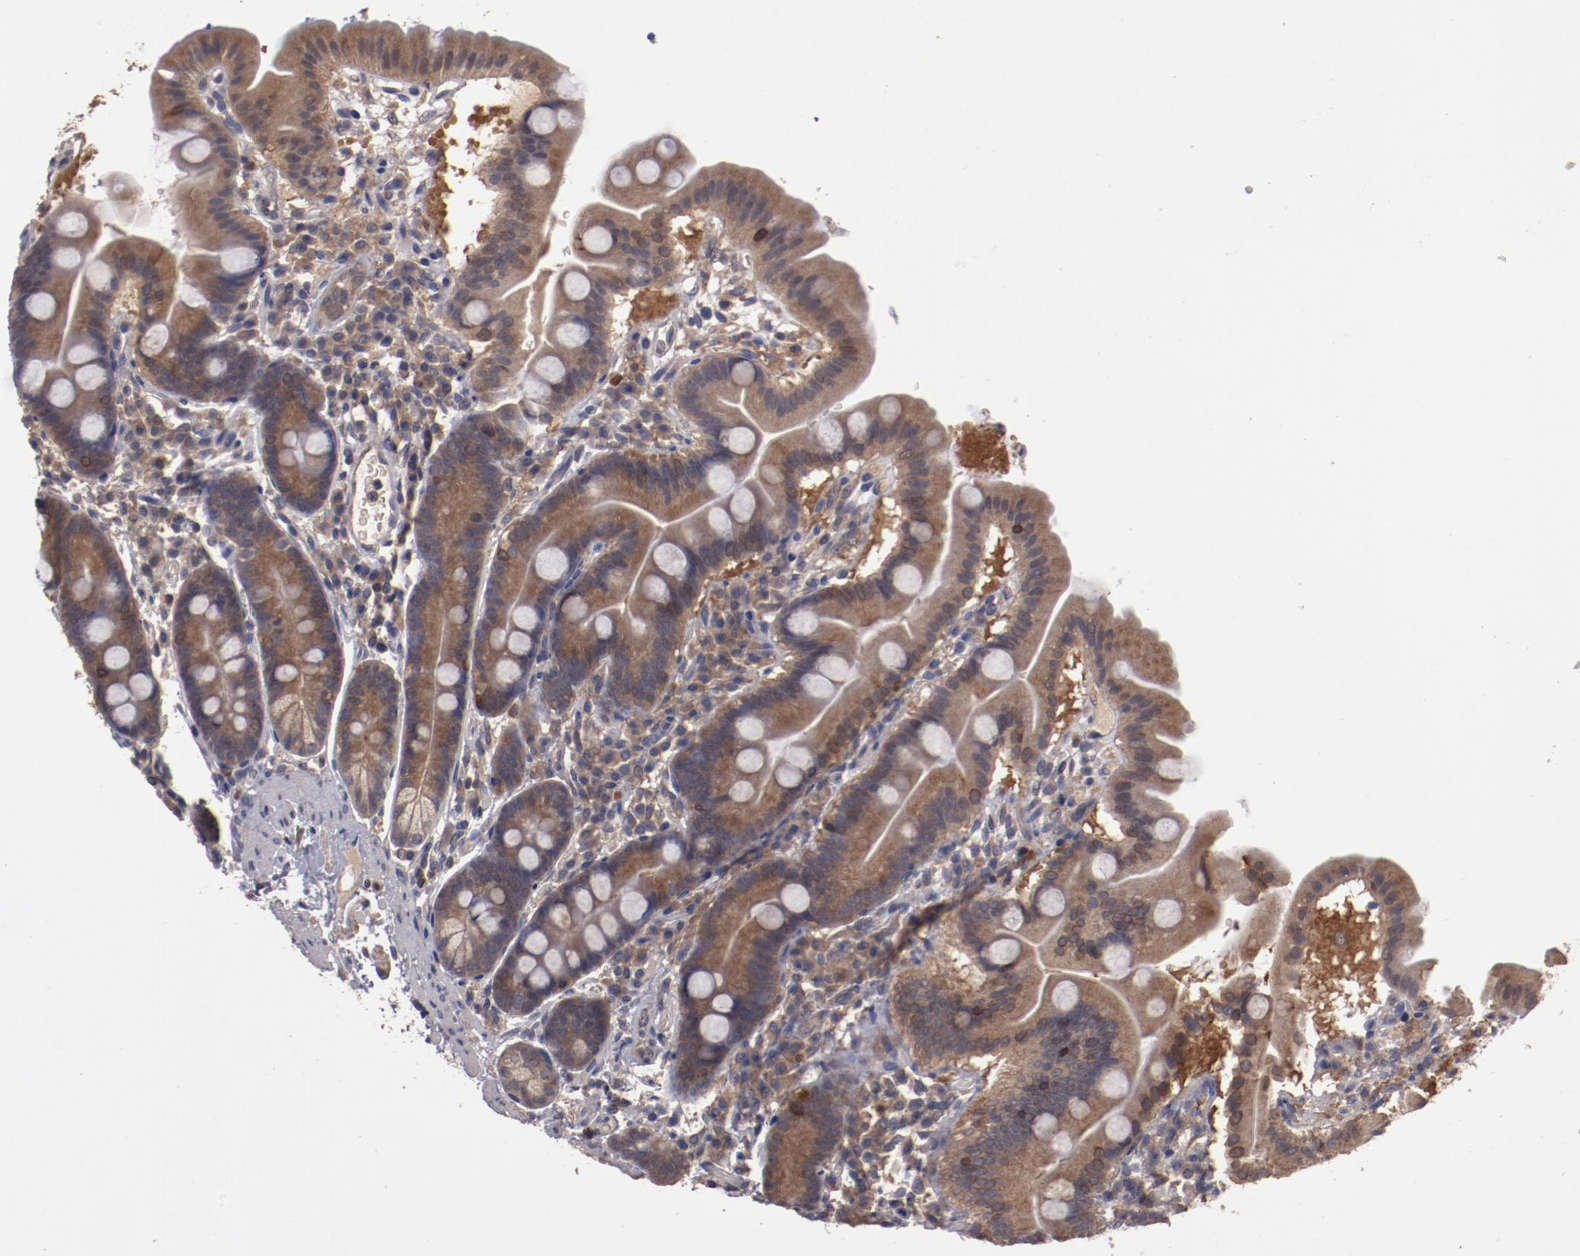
{"staining": {"intensity": "moderate", "quantity": ">75%", "location": "cytoplasmic/membranous"}, "tissue": "duodenum", "cell_type": "Glandular cells", "image_type": "normal", "snomed": [{"axis": "morphology", "description": "Normal tissue, NOS"}, {"axis": "topography", "description": "Duodenum"}], "caption": "Approximately >75% of glandular cells in benign human duodenum show moderate cytoplasmic/membranous protein positivity as visualized by brown immunohistochemical staining.", "gene": "LRRC75B", "patient": {"sex": "male", "age": 50}}